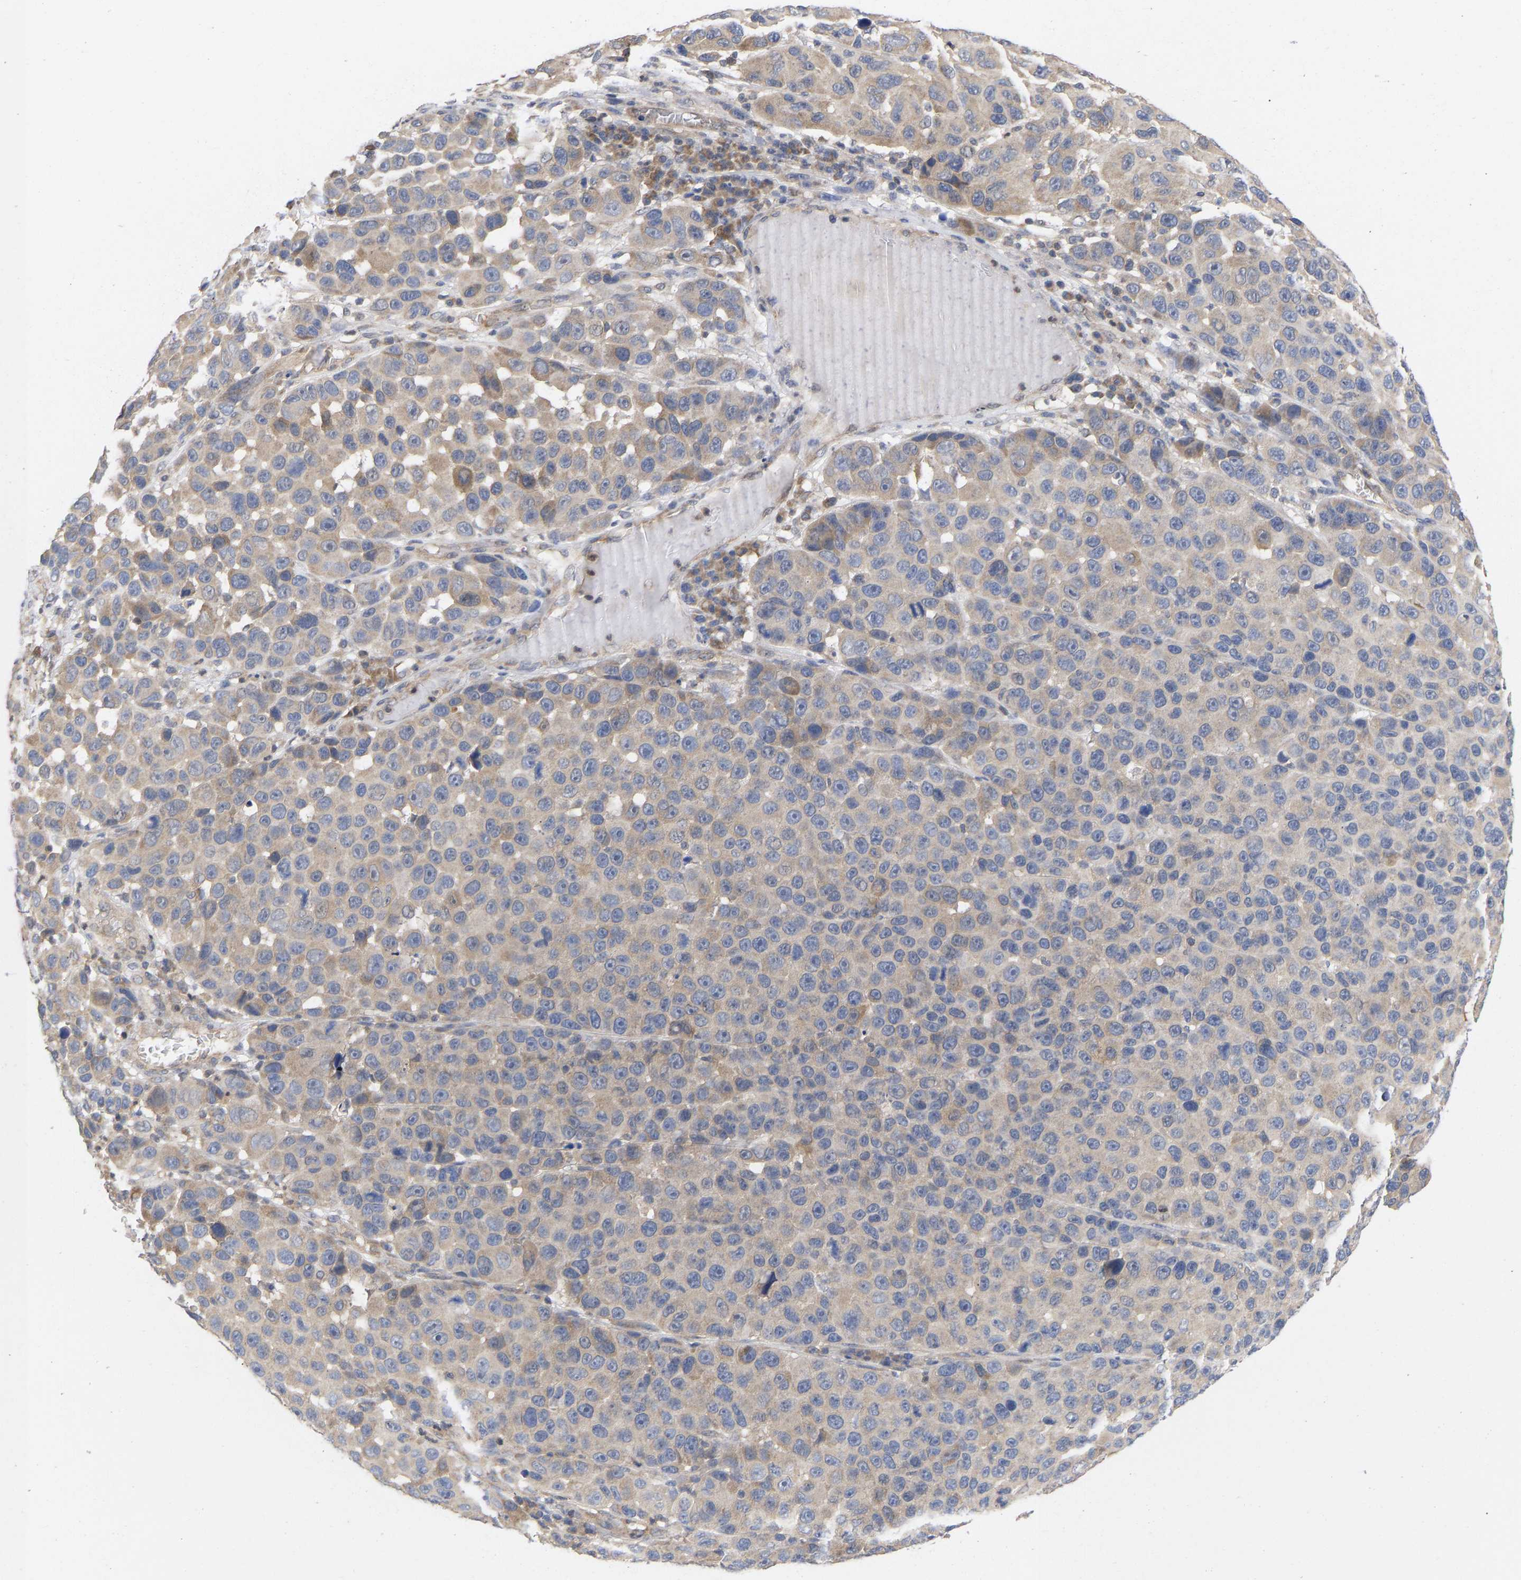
{"staining": {"intensity": "weak", "quantity": "25%-75%", "location": "cytoplasmic/membranous"}, "tissue": "melanoma", "cell_type": "Tumor cells", "image_type": "cancer", "snomed": [{"axis": "morphology", "description": "Malignant melanoma, NOS"}, {"axis": "topography", "description": "Skin"}], "caption": "Immunohistochemistry histopathology image of neoplastic tissue: human melanoma stained using immunohistochemistry displays low levels of weak protein expression localized specifically in the cytoplasmic/membranous of tumor cells, appearing as a cytoplasmic/membranous brown color.", "gene": "MAP2K3", "patient": {"sex": "male", "age": 53}}